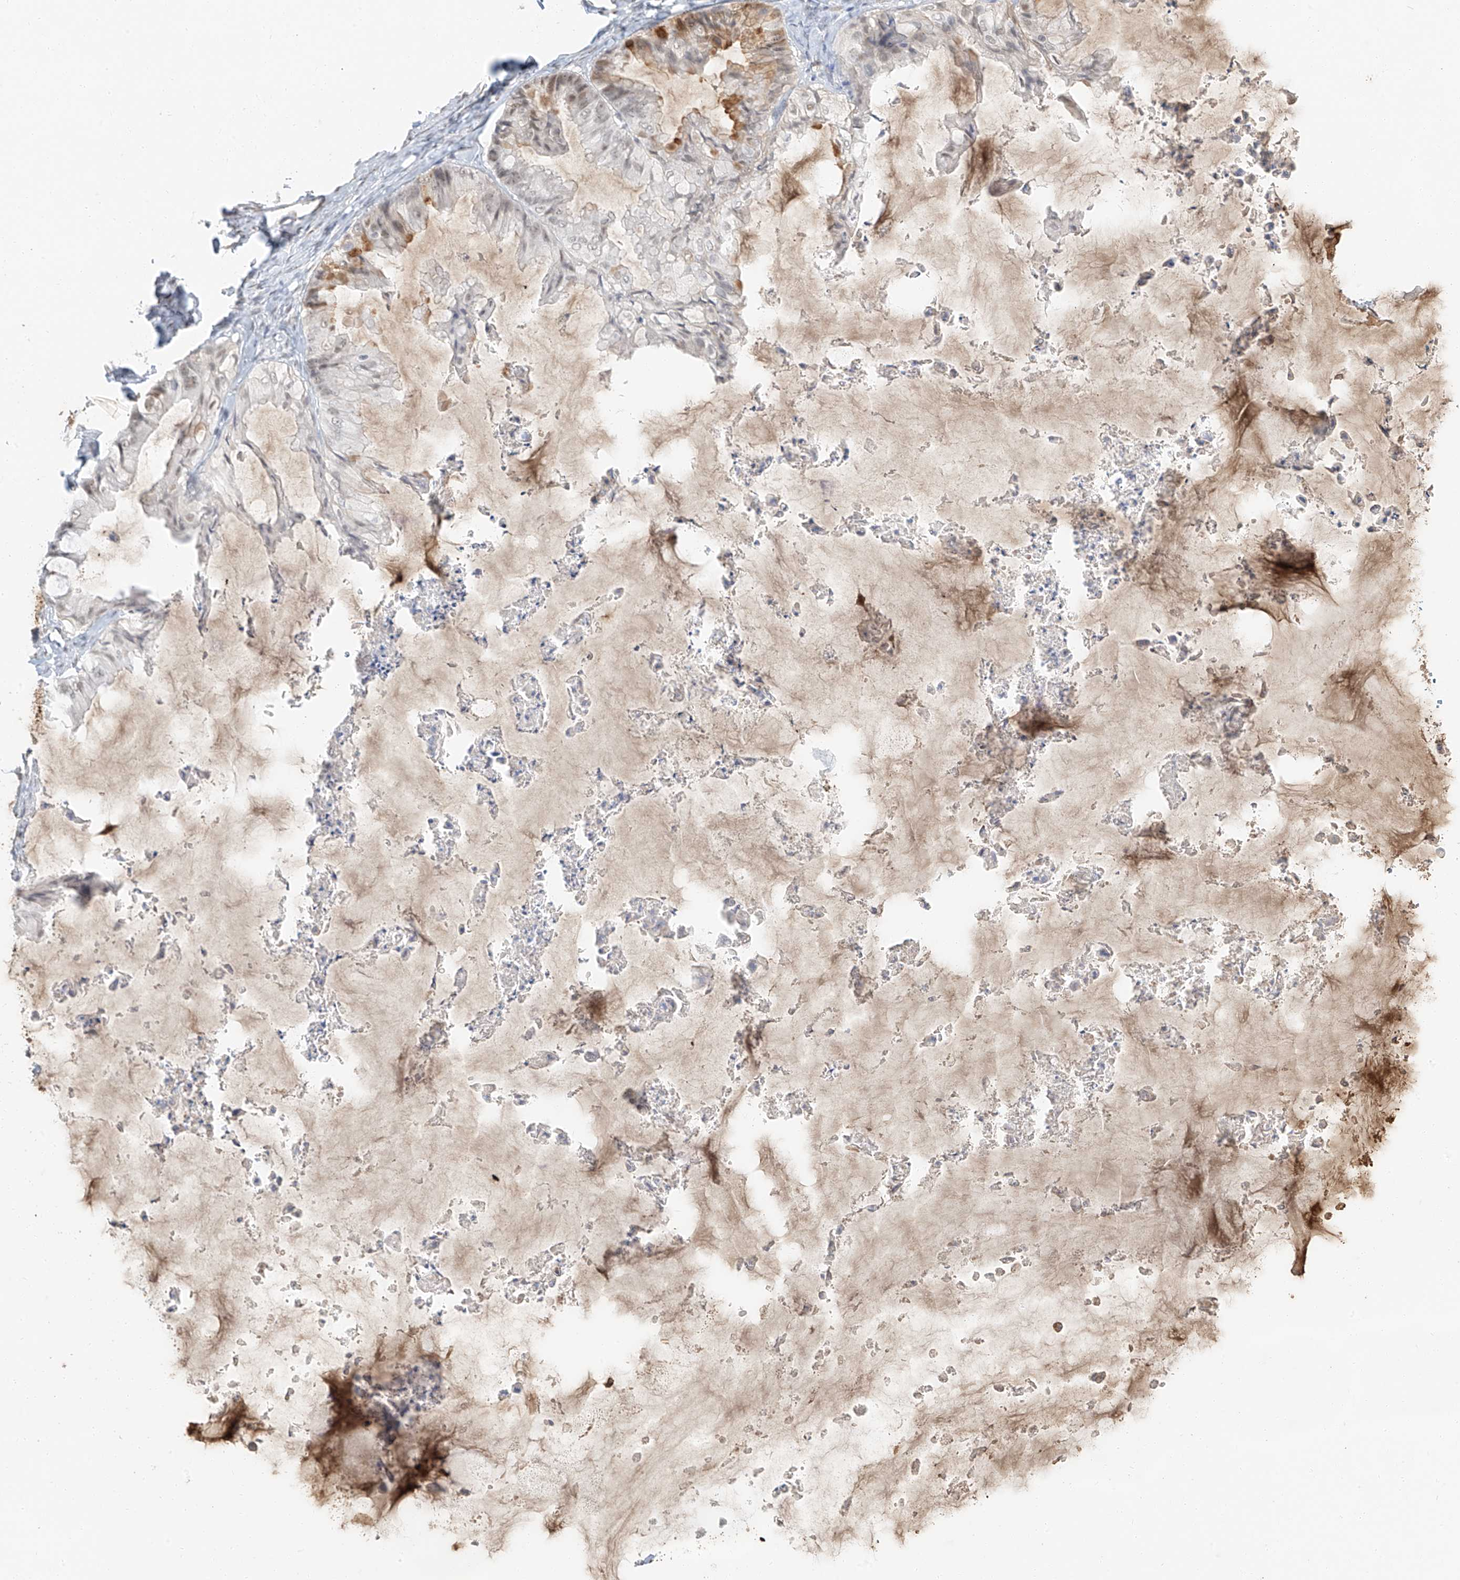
{"staining": {"intensity": "moderate", "quantity": "<25%", "location": "cytoplasmic/membranous"}, "tissue": "ovarian cancer", "cell_type": "Tumor cells", "image_type": "cancer", "snomed": [{"axis": "morphology", "description": "Cystadenocarcinoma, mucinous, NOS"}, {"axis": "topography", "description": "Ovary"}], "caption": "Immunohistochemical staining of human ovarian mucinous cystadenocarcinoma exhibits low levels of moderate cytoplasmic/membranous protein expression in approximately <25% of tumor cells.", "gene": "PGC", "patient": {"sex": "female", "age": 71}}